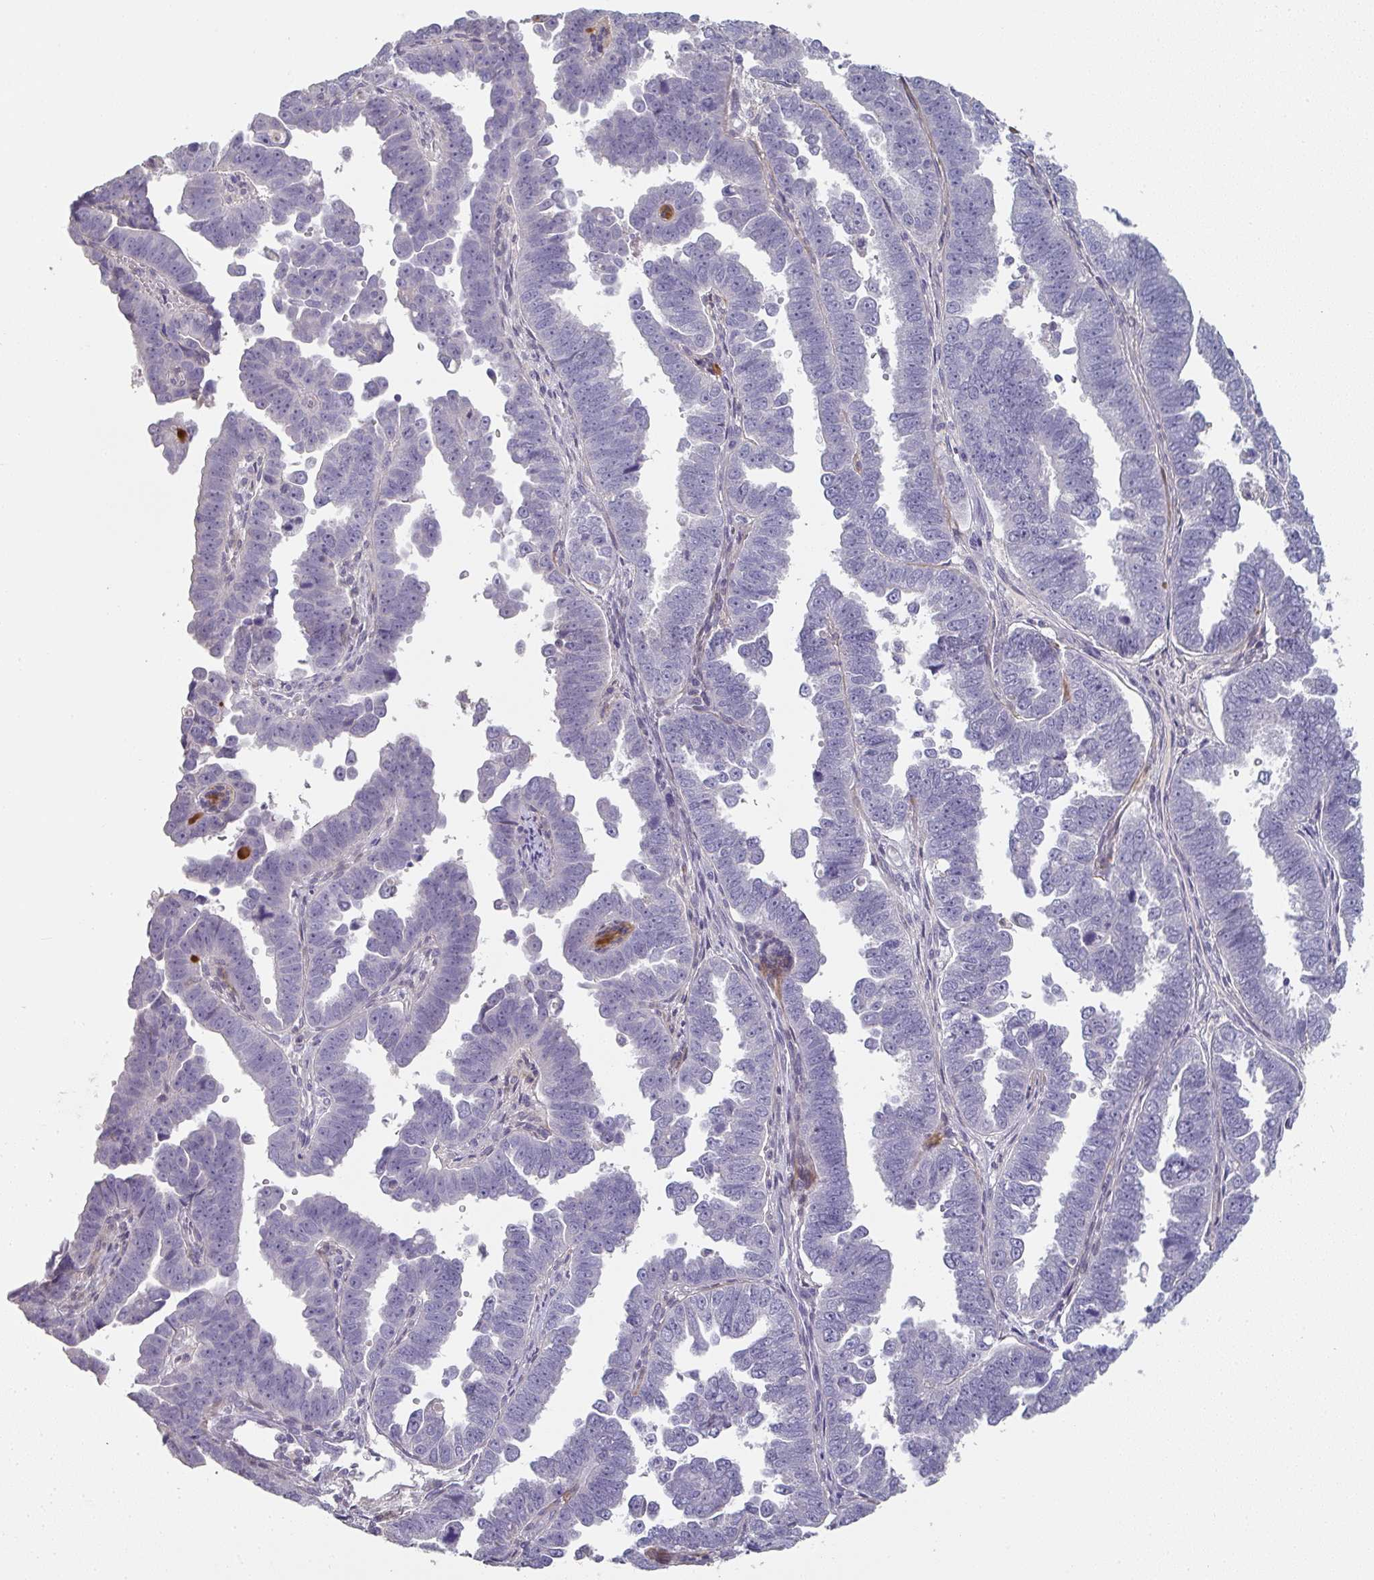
{"staining": {"intensity": "negative", "quantity": "none", "location": "none"}, "tissue": "endometrial cancer", "cell_type": "Tumor cells", "image_type": "cancer", "snomed": [{"axis": "morphology", "description": "Adenocarcinoma, NOS"}, {"axis": "topography", "description": "Endometrium"}], "caption": "Tumor cells show no significant protein positivity in endometrial cancer.", "gene": "A1CF", "patient": {"sex": "female", "age": 75}}